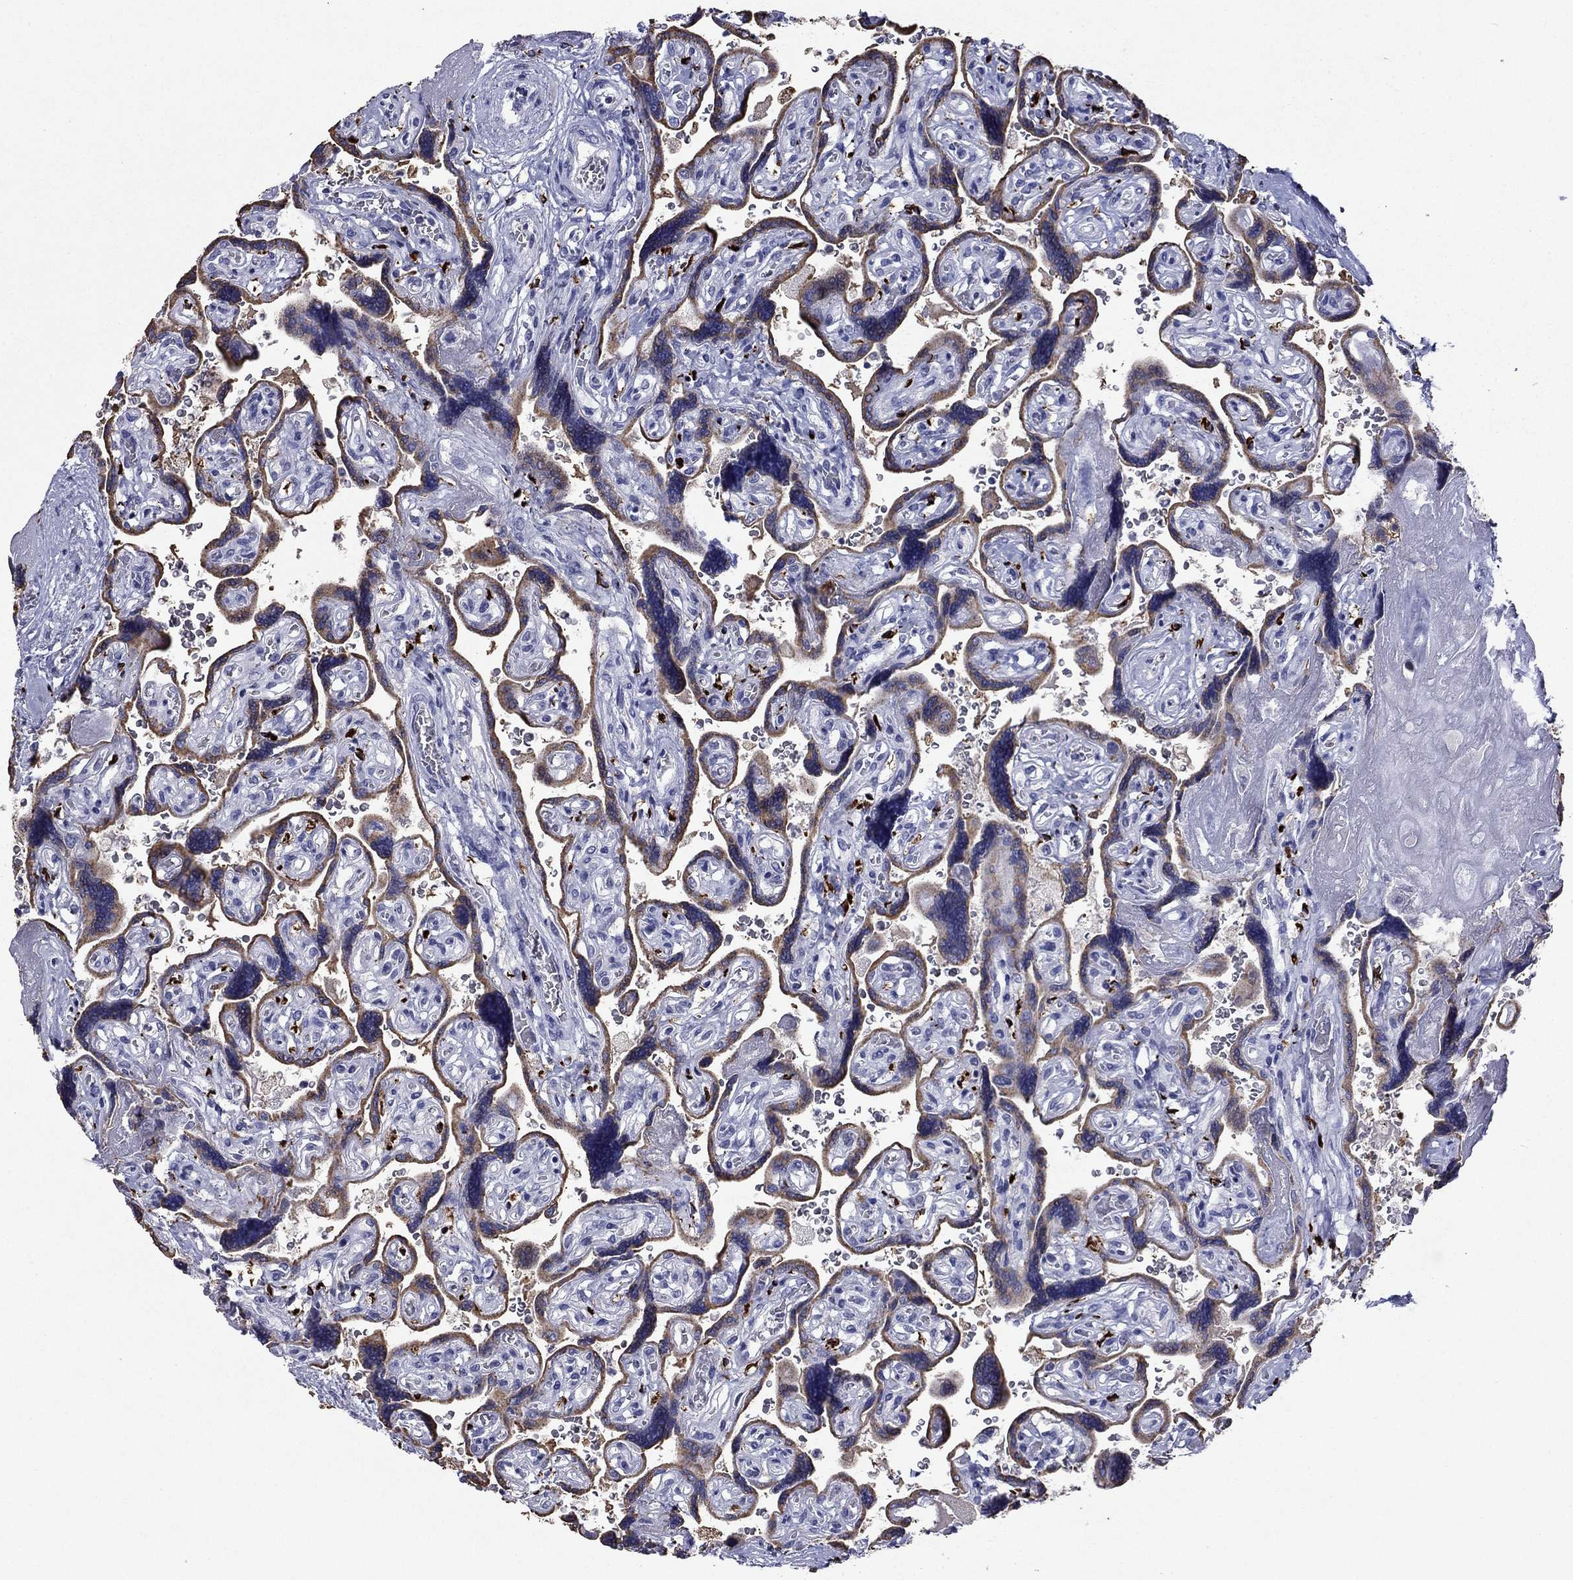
{"staining": {"intensity": "negative", "quantity": "none", "location": "none"}, "tissue": "placenta", "cell_type": "Decidual cells", "image_type": "normal", "snomed": [{"axis": "morphology", "description": "Normal tissue, NOS"}, {"axis": "topography", "description": "Placenta"}], "caption": "Unremarkable placenta was stained to show a protein in brown. There is no significant staining in decidual cells. (Brightfield microscopy of DAB (3,3'-diaminobenzidine) immunohistochemistry (IHC) at high magnification).", "gene": "CFAP119", "patient": {"sex": "female", "age": 32}}